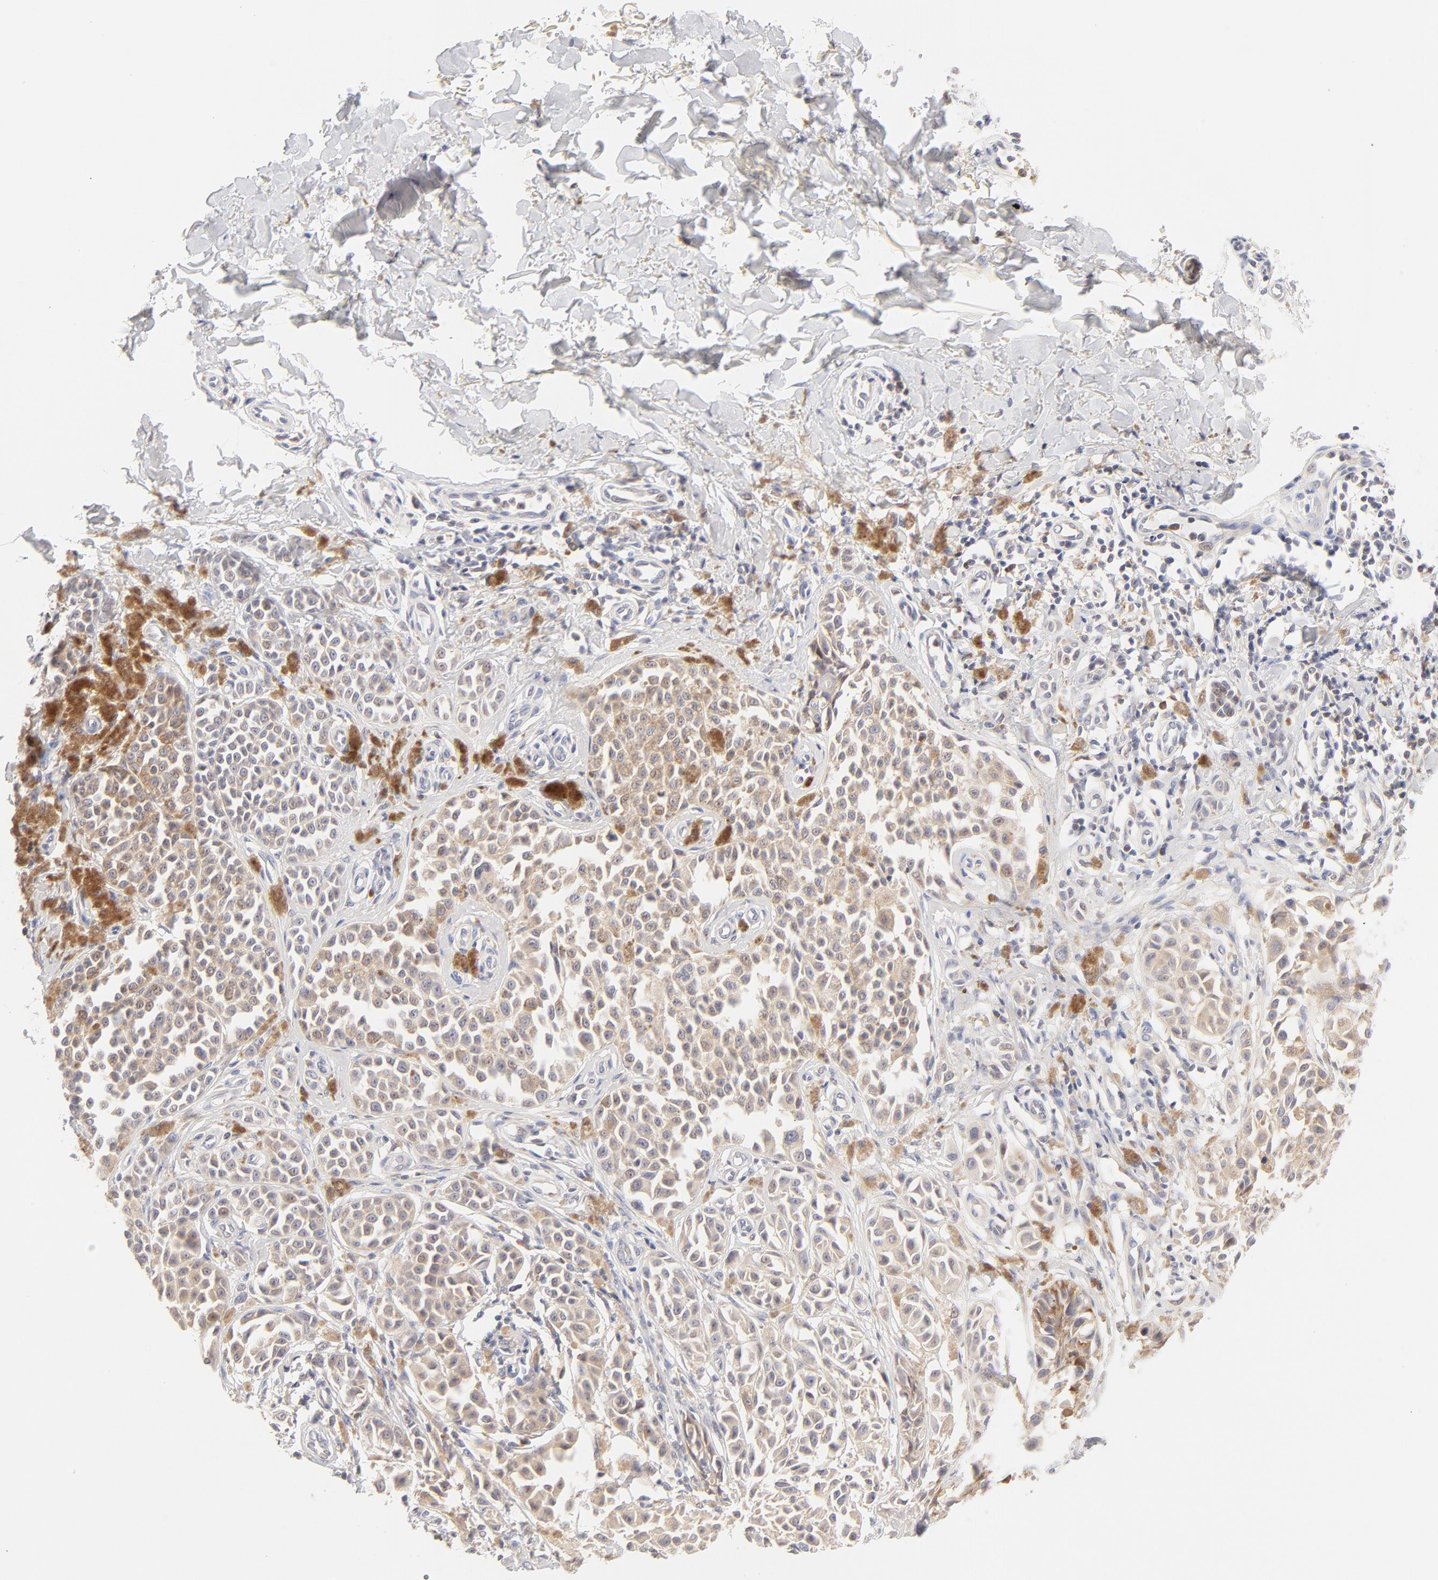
{"staining": {"intensity": "moderate", "quantity": ">75%", "location": "cytoplasmic/membranous"}, "tissue": "melanoma", "cell_type": "Tumor cells", "image_type": "cancer", "snomed": [{"axis": "morphology", "description": "Malignant melanoma, NOS"}, {"axis": "topography", "description": "Skin"}], "caption": "Malignant melanoma stained with a protein marker demonstrates moderate staining in tumor cells.", "gene": "RPS6KA1", "patient": {"sex": "female", "age": 38}}